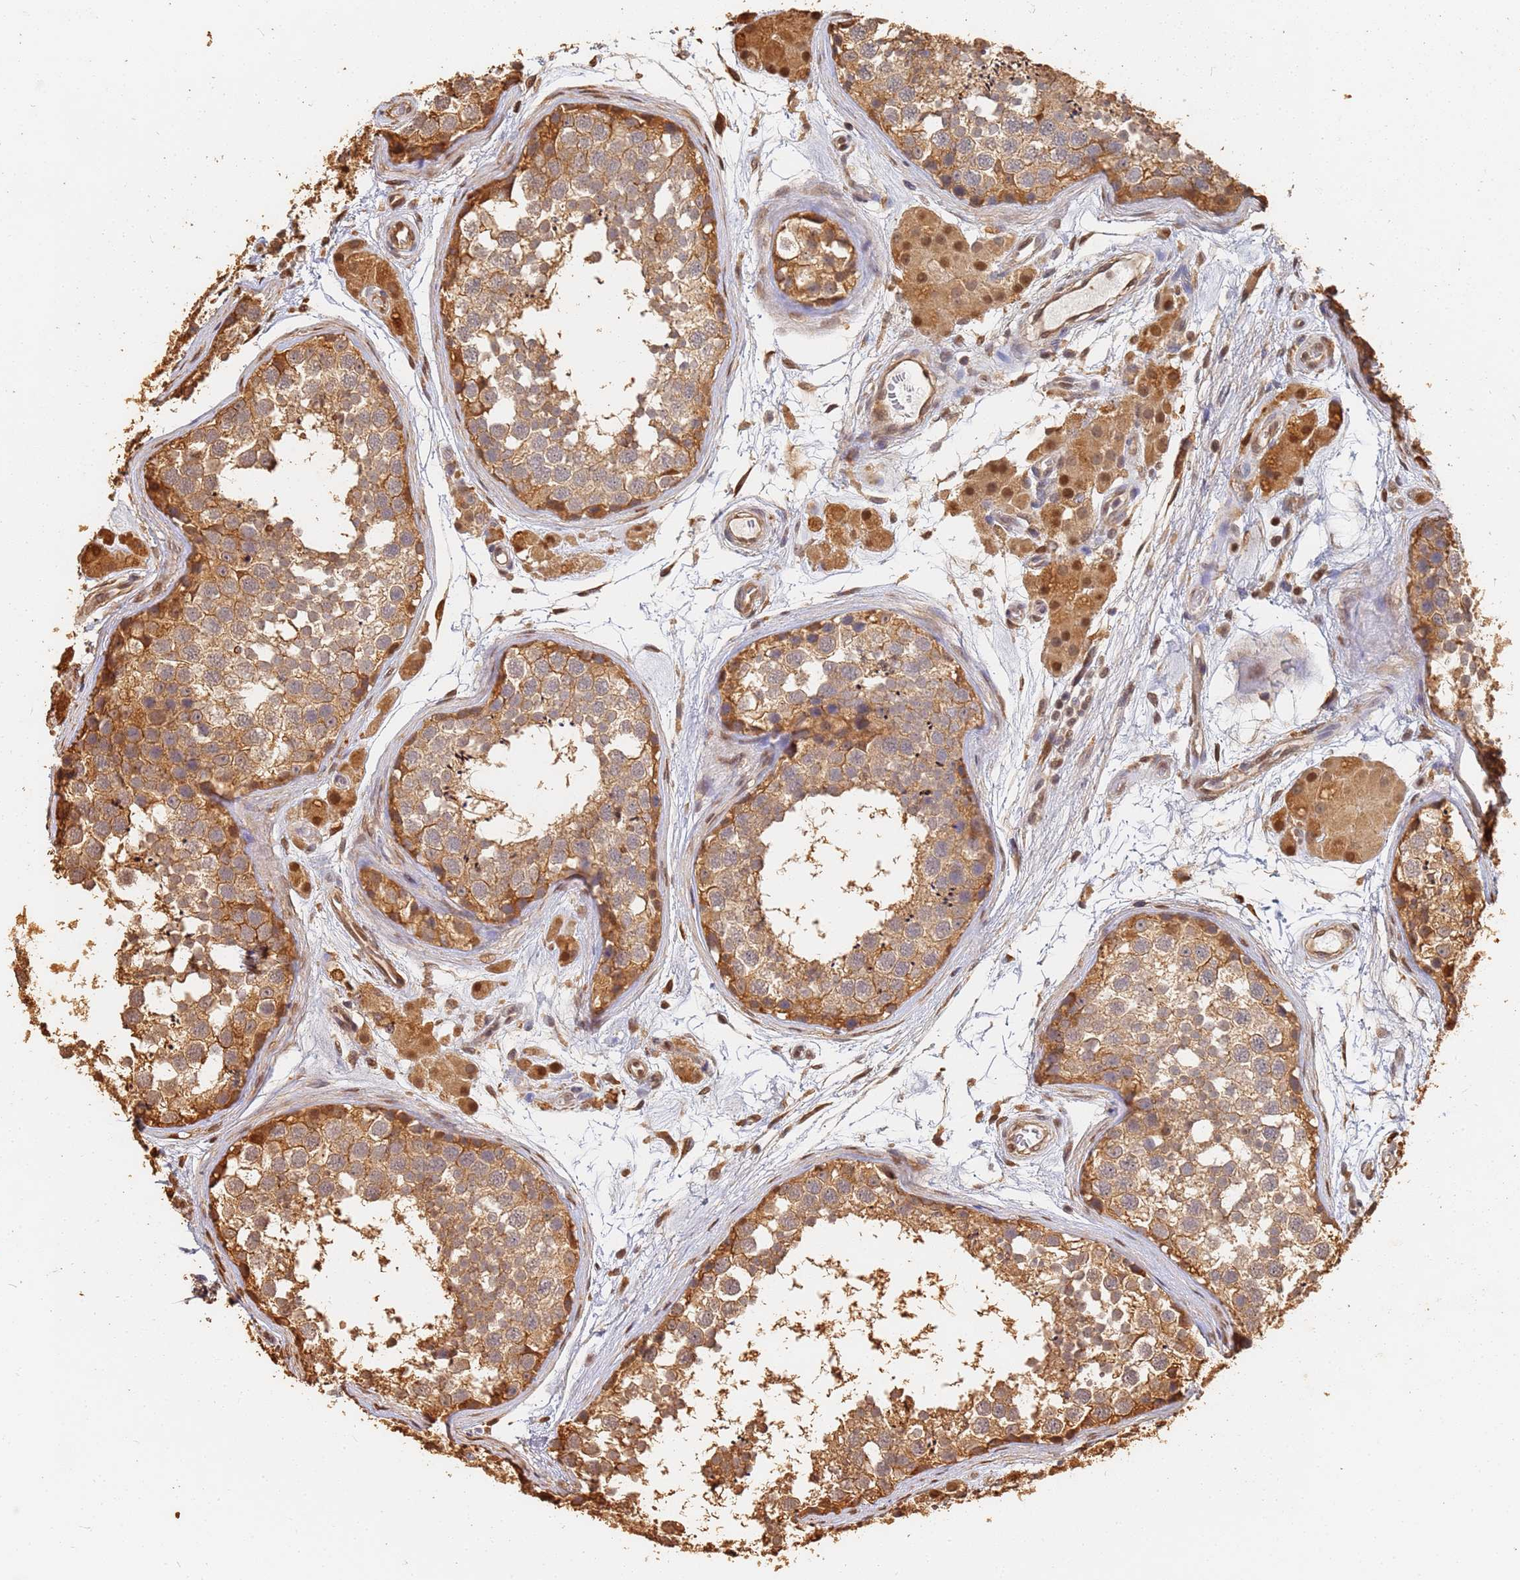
{"staining": {"intensity": "moderate", "quantity": ">75%", "location": "cytoplasmic/membranous"}, "tissue": "testis", "cell_type": "Cells in seminiferous ducts", "image_type": "normal", "snomed": [{"axis": "morphology", "description": "Normal tissue, NOS"}, {"axis": "topography", "description": "Testis"}], "caption": "This photomicrograph demonstrates immunohistochemistry staining of unremarkable human testis, with medium moderate cytoplasmic/membranous expression in about >75% of cells in seminiferous ducts.", "gene": "JAK2", "patient": {"sex": "male", "age": 56}}